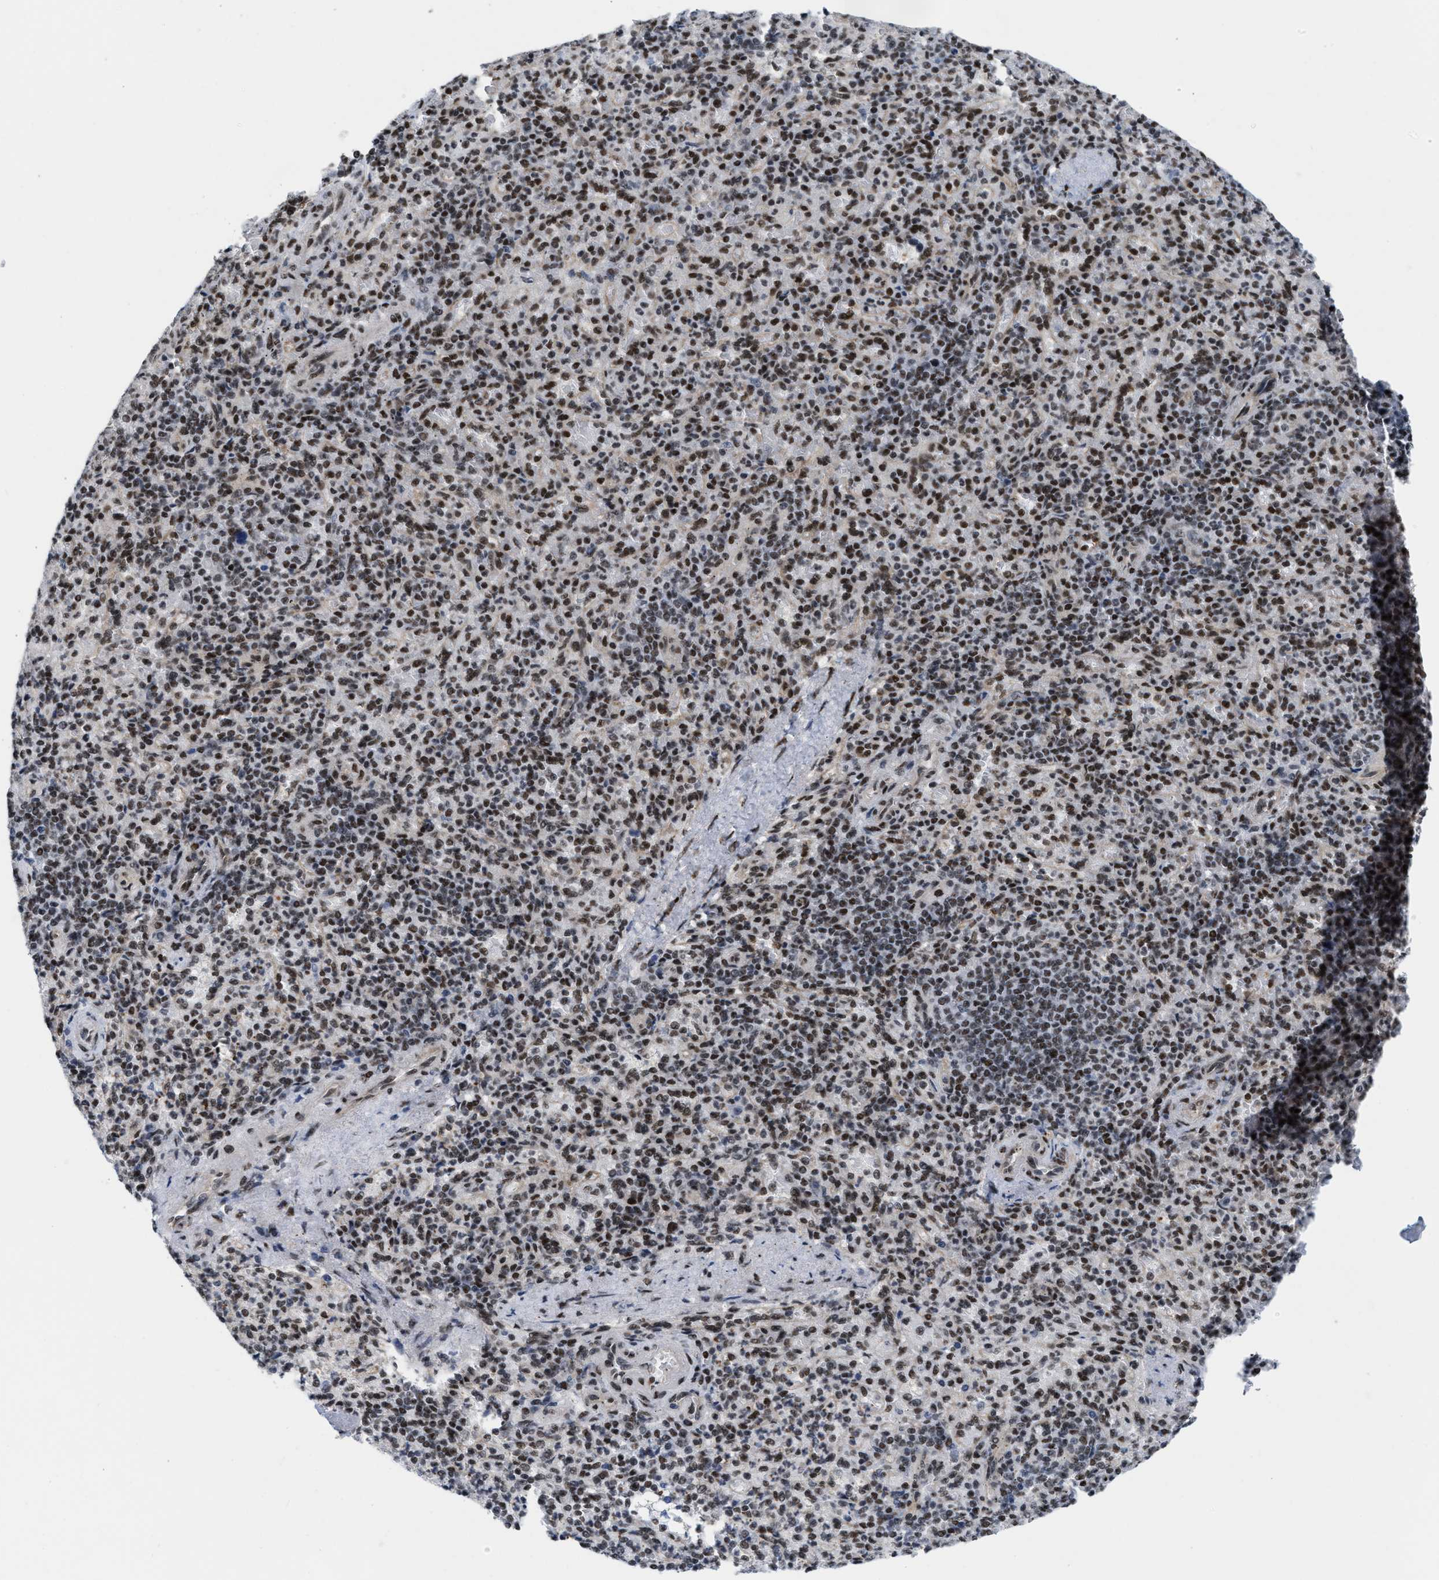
{"staining": {"intensity": "moderate", "quantity": ">75%", "location": "nuclear"}, "tissue": "spleen", "cell_type": "Cells in red pulp", "image_type": "normal", "snomed": [{"axis": "morphology", "description": "Normal tissue, NOS"}, {"axis": "topography", "description": "Spleen"}], "caption": "The histopathology image demonstrates a brown stain indicating the presence of a protein in the nuclear of cells in red pulp in spleen. (Brightfield microscopy of DAB IHC at high magnification).", "gene": "MIER1", "patient": {"sex": "female", "age": 74}}